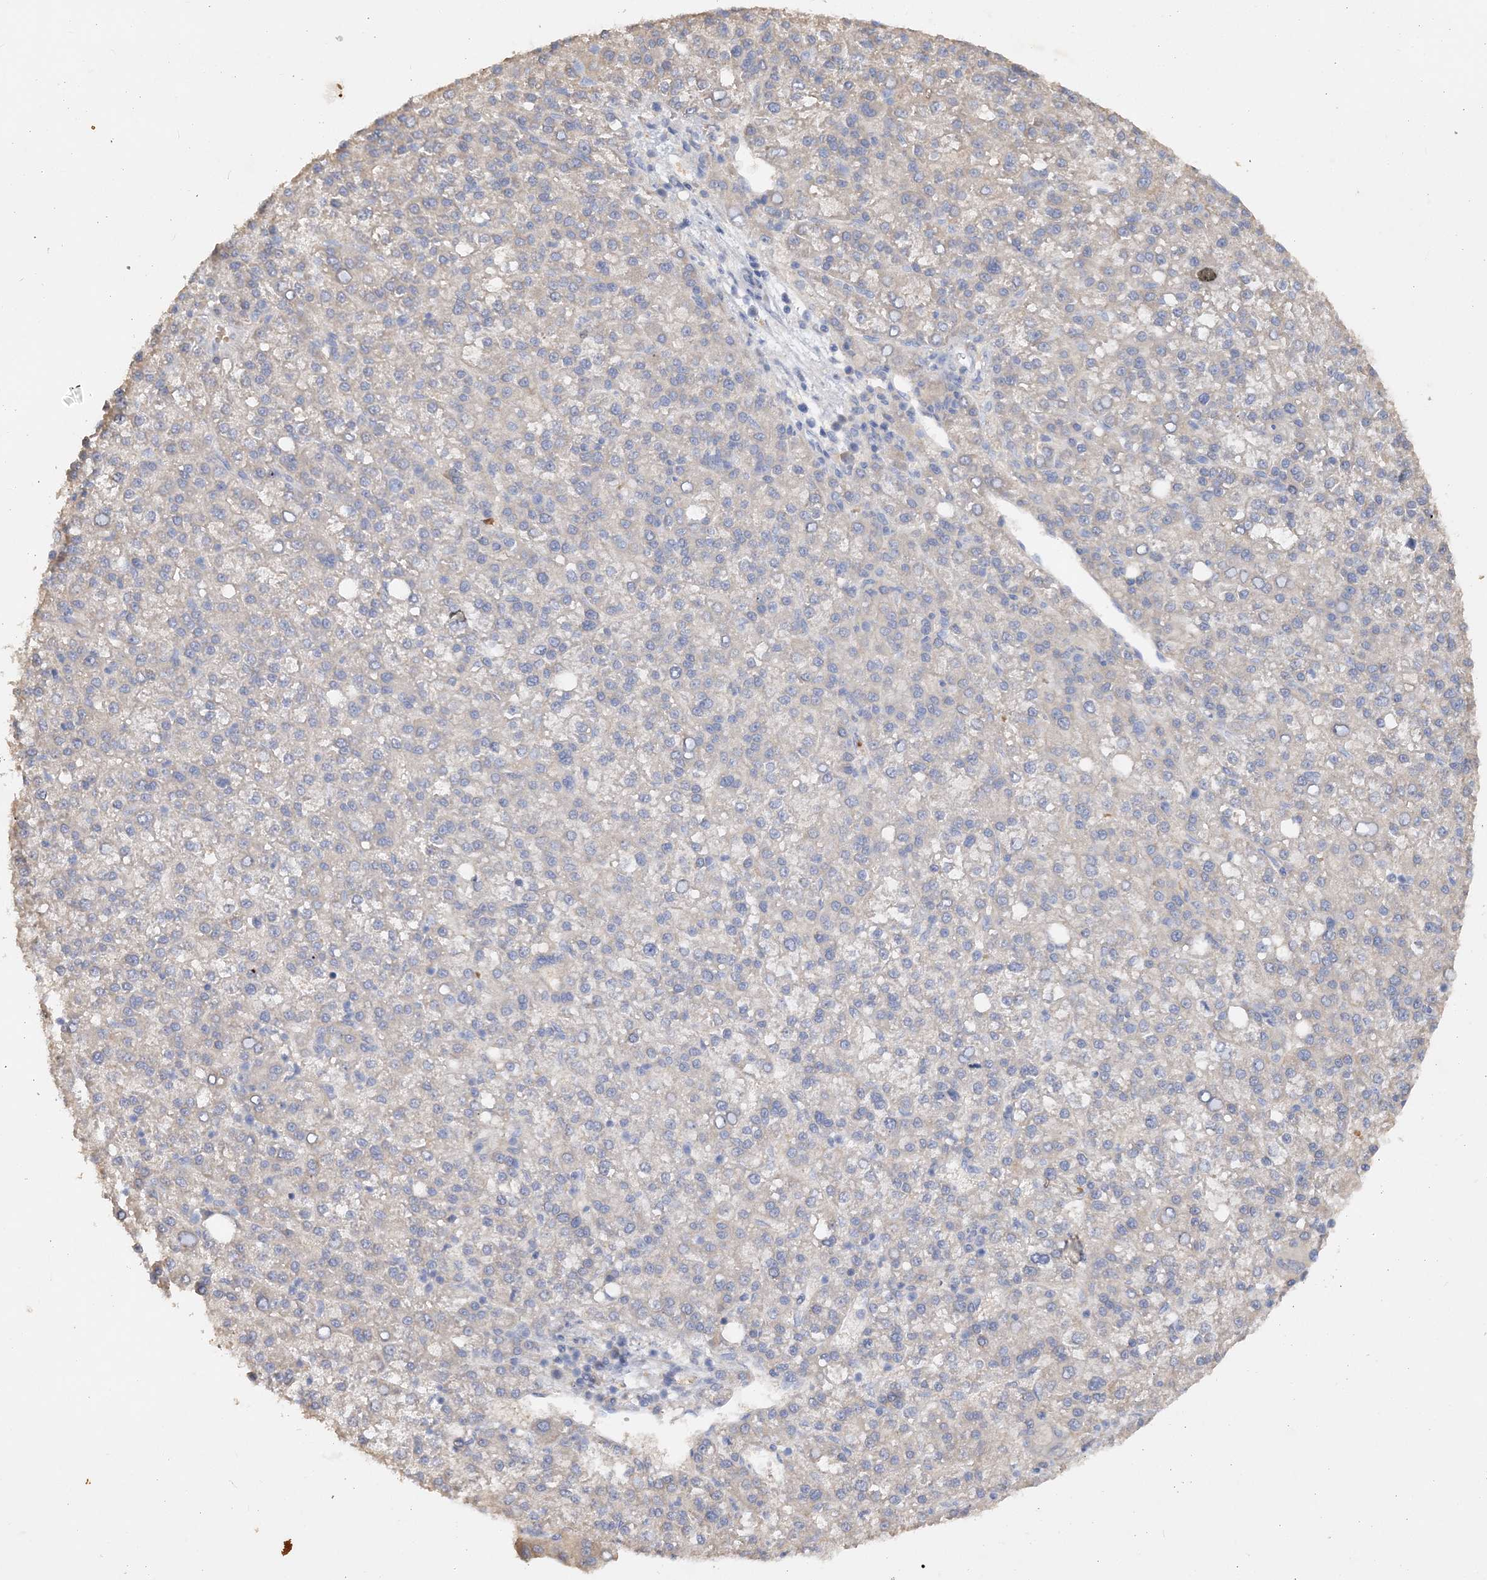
{"staining": {"intensity": "weak", "quantity": "25%-75%", "location": "cytoplasmic/membranous"}, "tissue": "liver cancer", "cell_type": "Tumor cells", "image_type": "cancer", "snomed": [{"axis": "morphology", "description": "Carcinoma, Hepatocellular, NOS"}, {"axis": "topography", "description": "Liver"}], "caption": "An image of human liver cancer (hepatocellular carcinoma) stained for a protein demonstrates weak cytoplasmic/membranous brown staining in tumor cells.", "gene": "GRINA", "patient": {"sex": "female", "age": 58}}